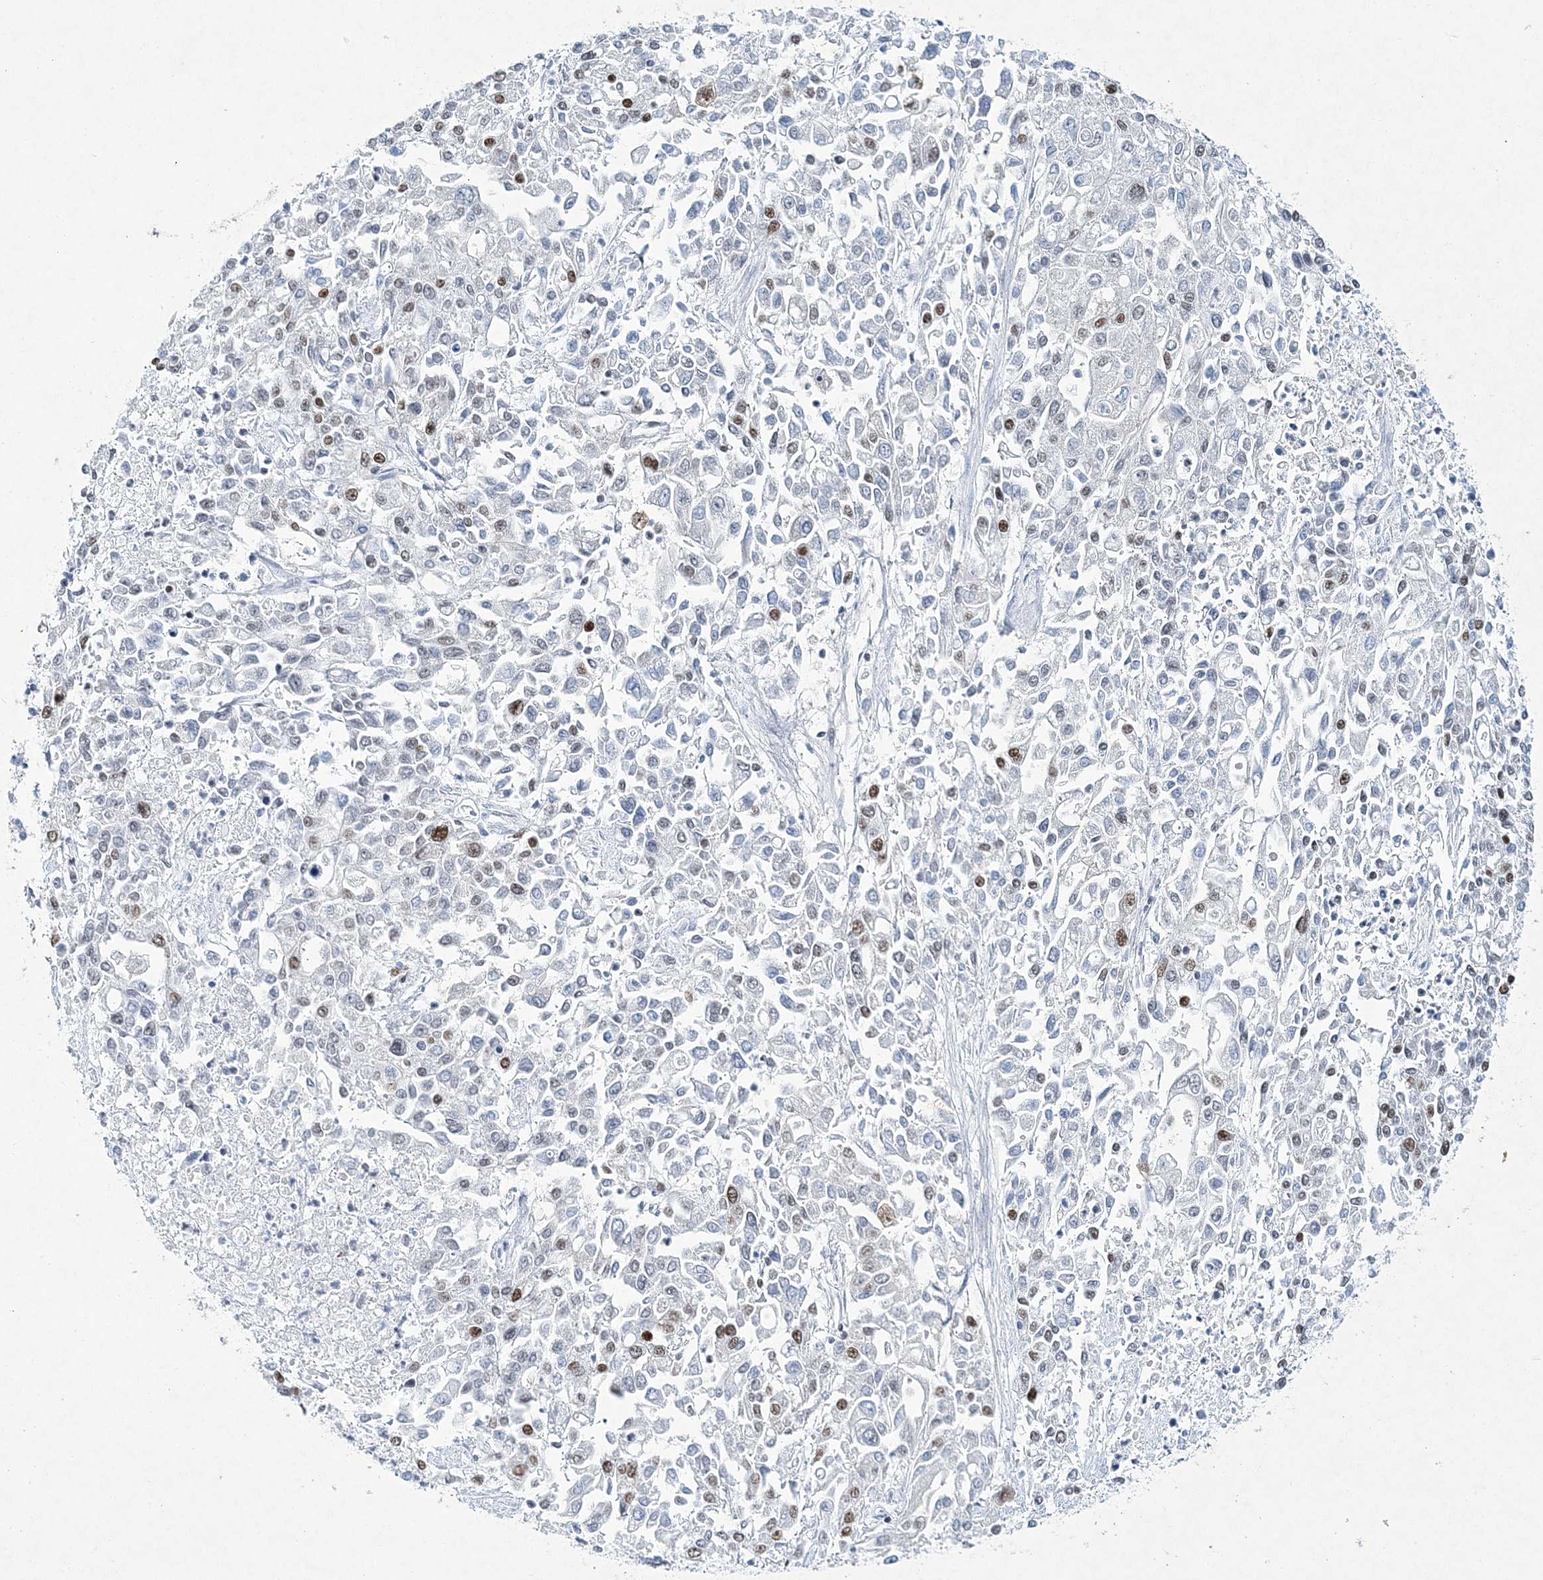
{"staining": {"intensity": "moderate", "quantity": "<25%", "location": "nuclear"}, "tissue": "endometrial cancer", "cell_type": "Tumor cells", "image_type": "cancer", "snomed": [{"axis": "morphology", "description": "Adenocarcinoma, NOS"}, {"axis": "topography", "description": "Endometrium"}], "caption": "Endometrial adenocarcinoma was stained to show a protein in brown. There is low levels of moderate nuclear staining in approximately <25% of tumor cells.", "gene": "LRRFIP2", "patient": {"sex": "female", "age": 49}}